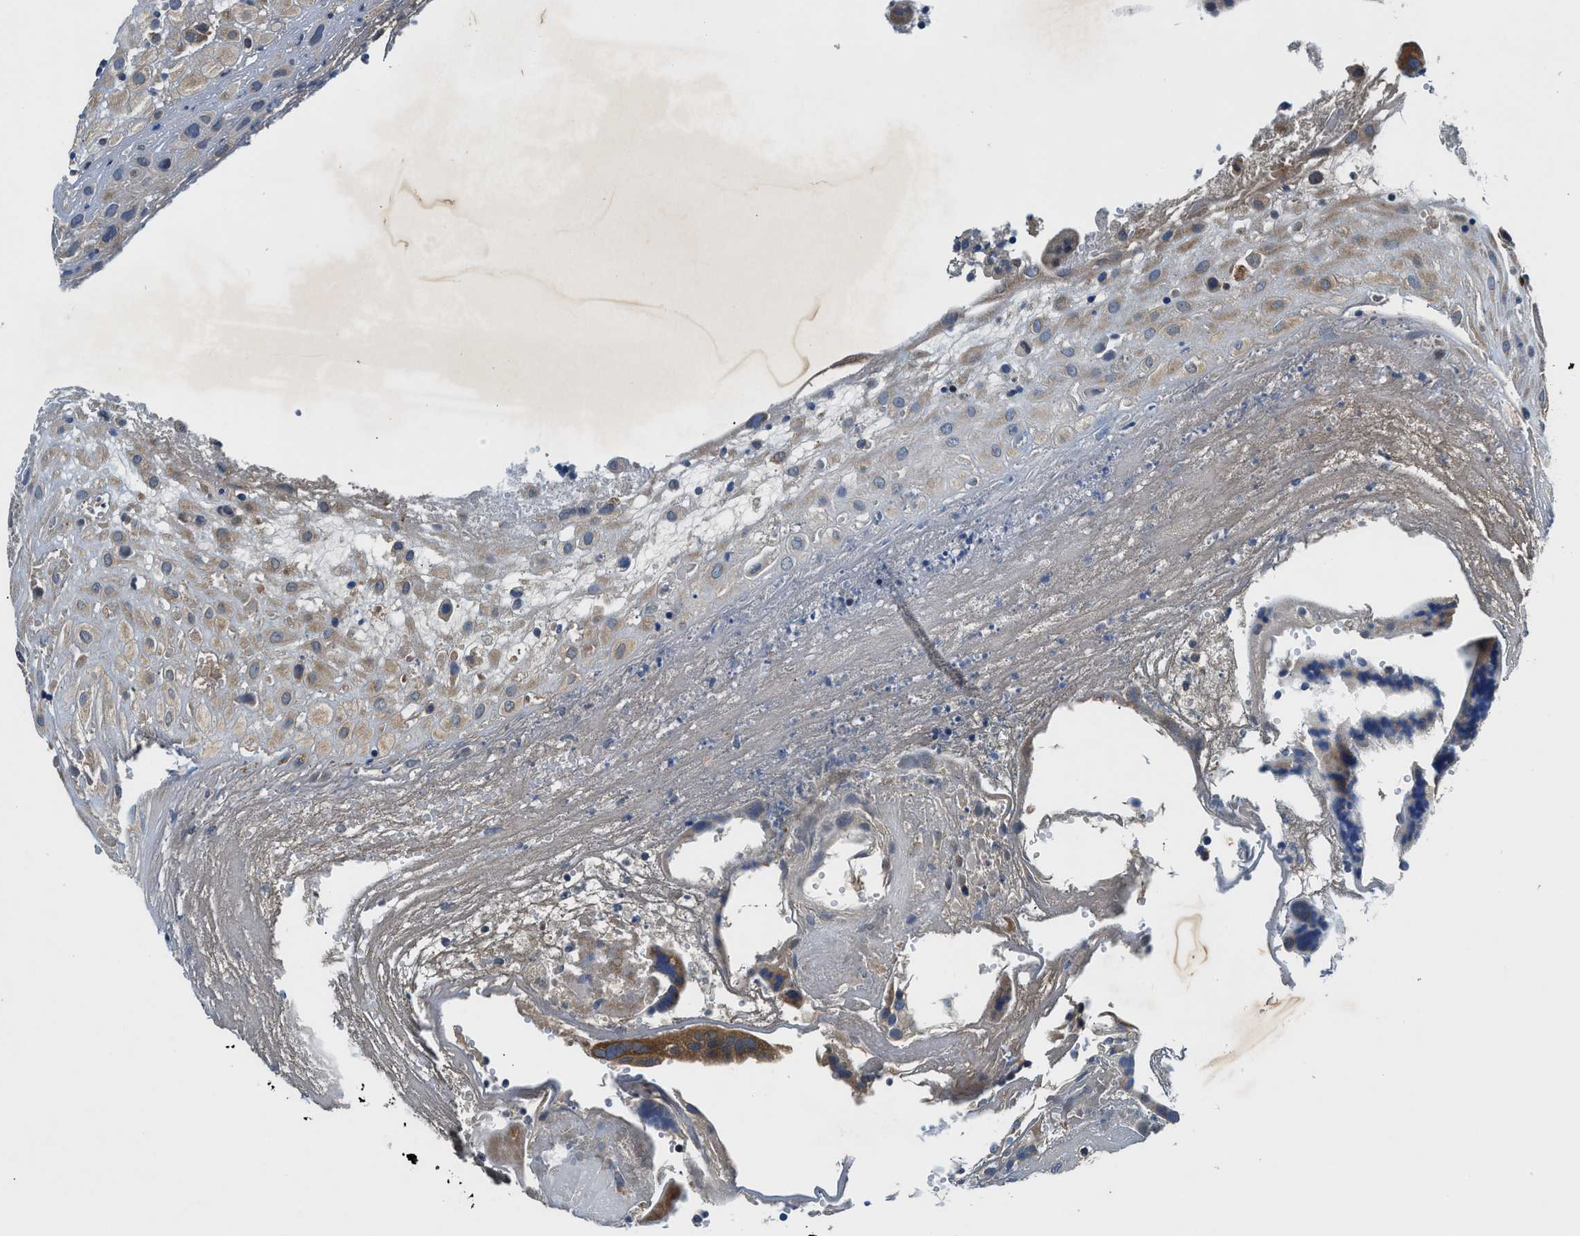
{"staining": {"intensity": "moderate", "quantity": "25%-75%", "location": "cytoplasmic/membranous"}, "tissue": "placenta", "cell_type": "Decidual cells", "image_type": "normal", "snomed": [{"axis": "morphology", "description": "Normal tissue, NOS"}, {"axis": "topography", "description": "Placenta"}], "caption": "Protein staining of normal placenta displays moderate cytoplasmic/membranous staining in about 25%-75% of decidual cells. The protein is stained brown, and the nuclei are stained in blue (DAB (3,3'-diaminobenzidine) IHC with brightfield microscopy, high magnification).", "gene": "PAFAH2", "patient": {"sex": "female", "age": 18}}